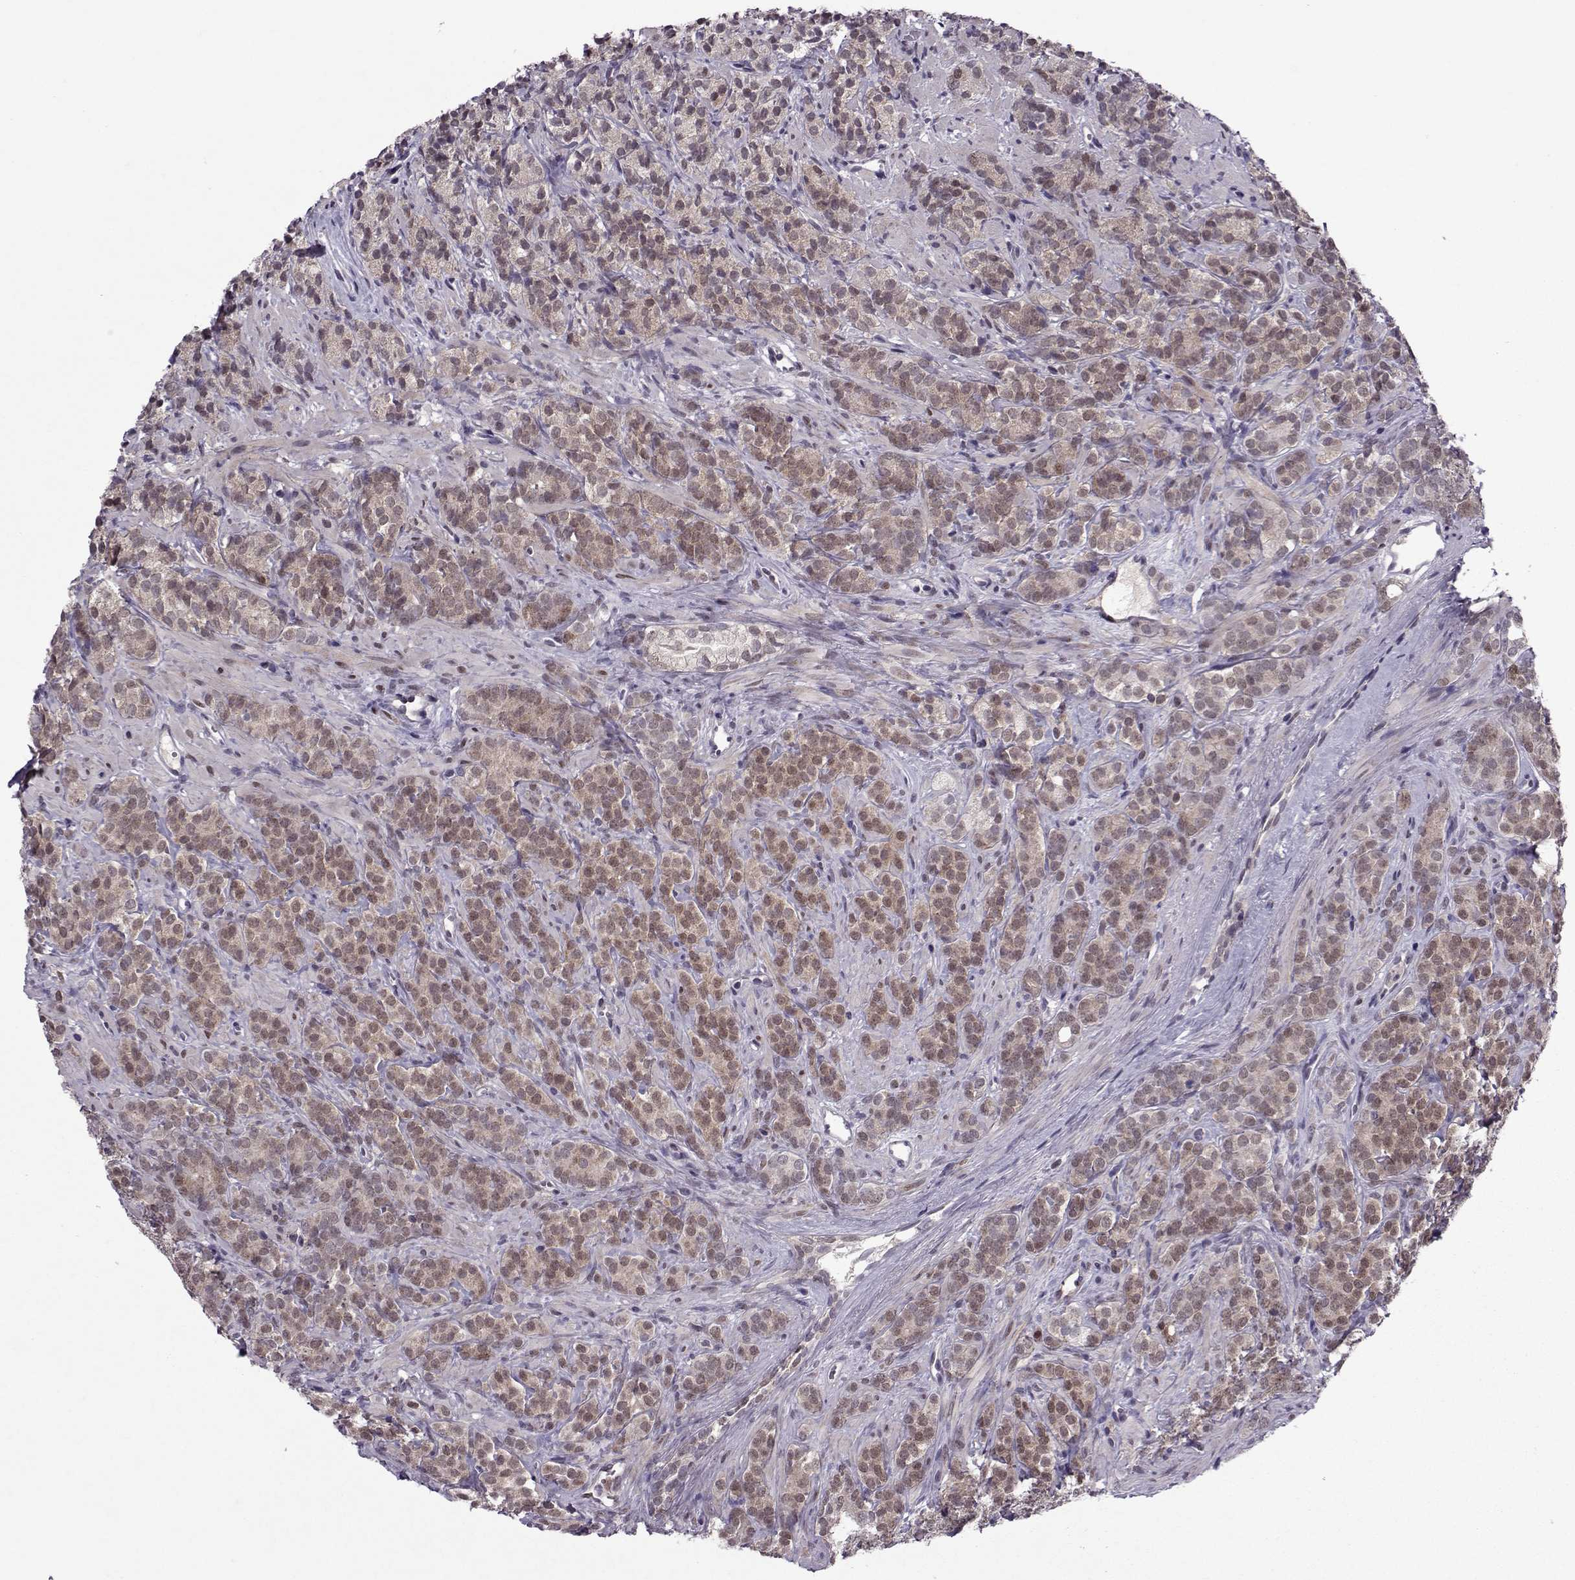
{"staining": {"intensity": "weak", "quantity": "25%-75%", "location": "cytoplasmic/membranous,nuclear"}, "tissue": "prostate cancer", "cell_type": "Tumor cells", "image_type": "cancer", "snomed": [{"axis": "morphology", "description": "Adenocarcinoma, High grade"}, {"axis": "topography", "description": "Prostate"}], "caption": "Tumor cells show low levels of weak cytoplasmic/membranous and nuclear staining in about 25%-75% of cells in human prostate high-grade adenocarcinoma.", "gene": "CDK4", "patient": {"sex": "male", "age": 84}}